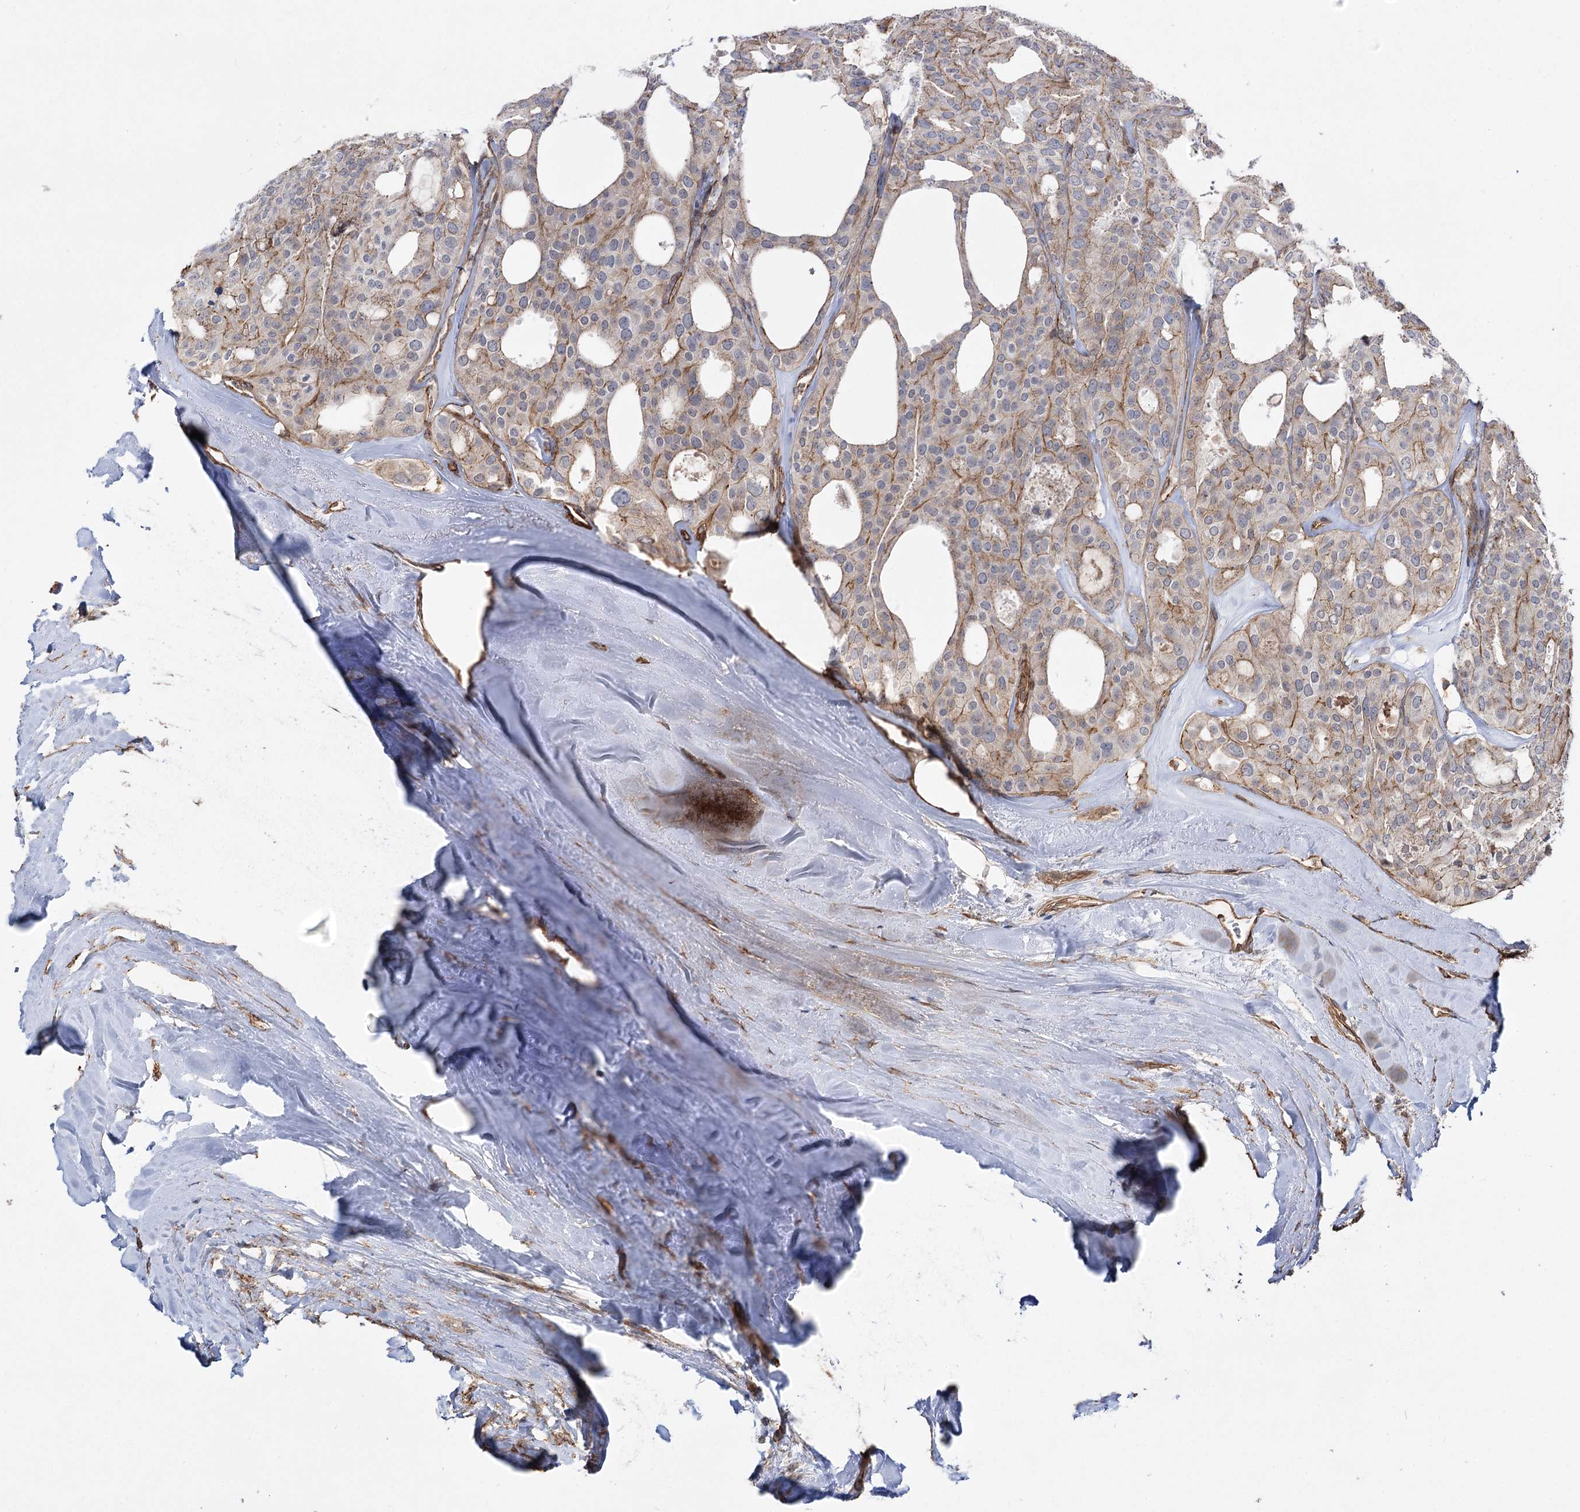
{"staining": {"intensity": "negative", "quantity": "none", "location": "none"}, "tissue": "thyroid cancer", "cell_type": "Tumor cells", "image_type": "cancer", "snomed": [{"axis": "morphology", "description": "Follicular adenoma carcinoma, NOS"}, {"axis": "topography", "description": "Thyroid gland"}], "caption": "The image exhibits no staining of tumor cells in thyroid follicular adenoma carcinoma.", "gene": "SH3BP5L", "patient": {"sex": "male", "age": 75}}